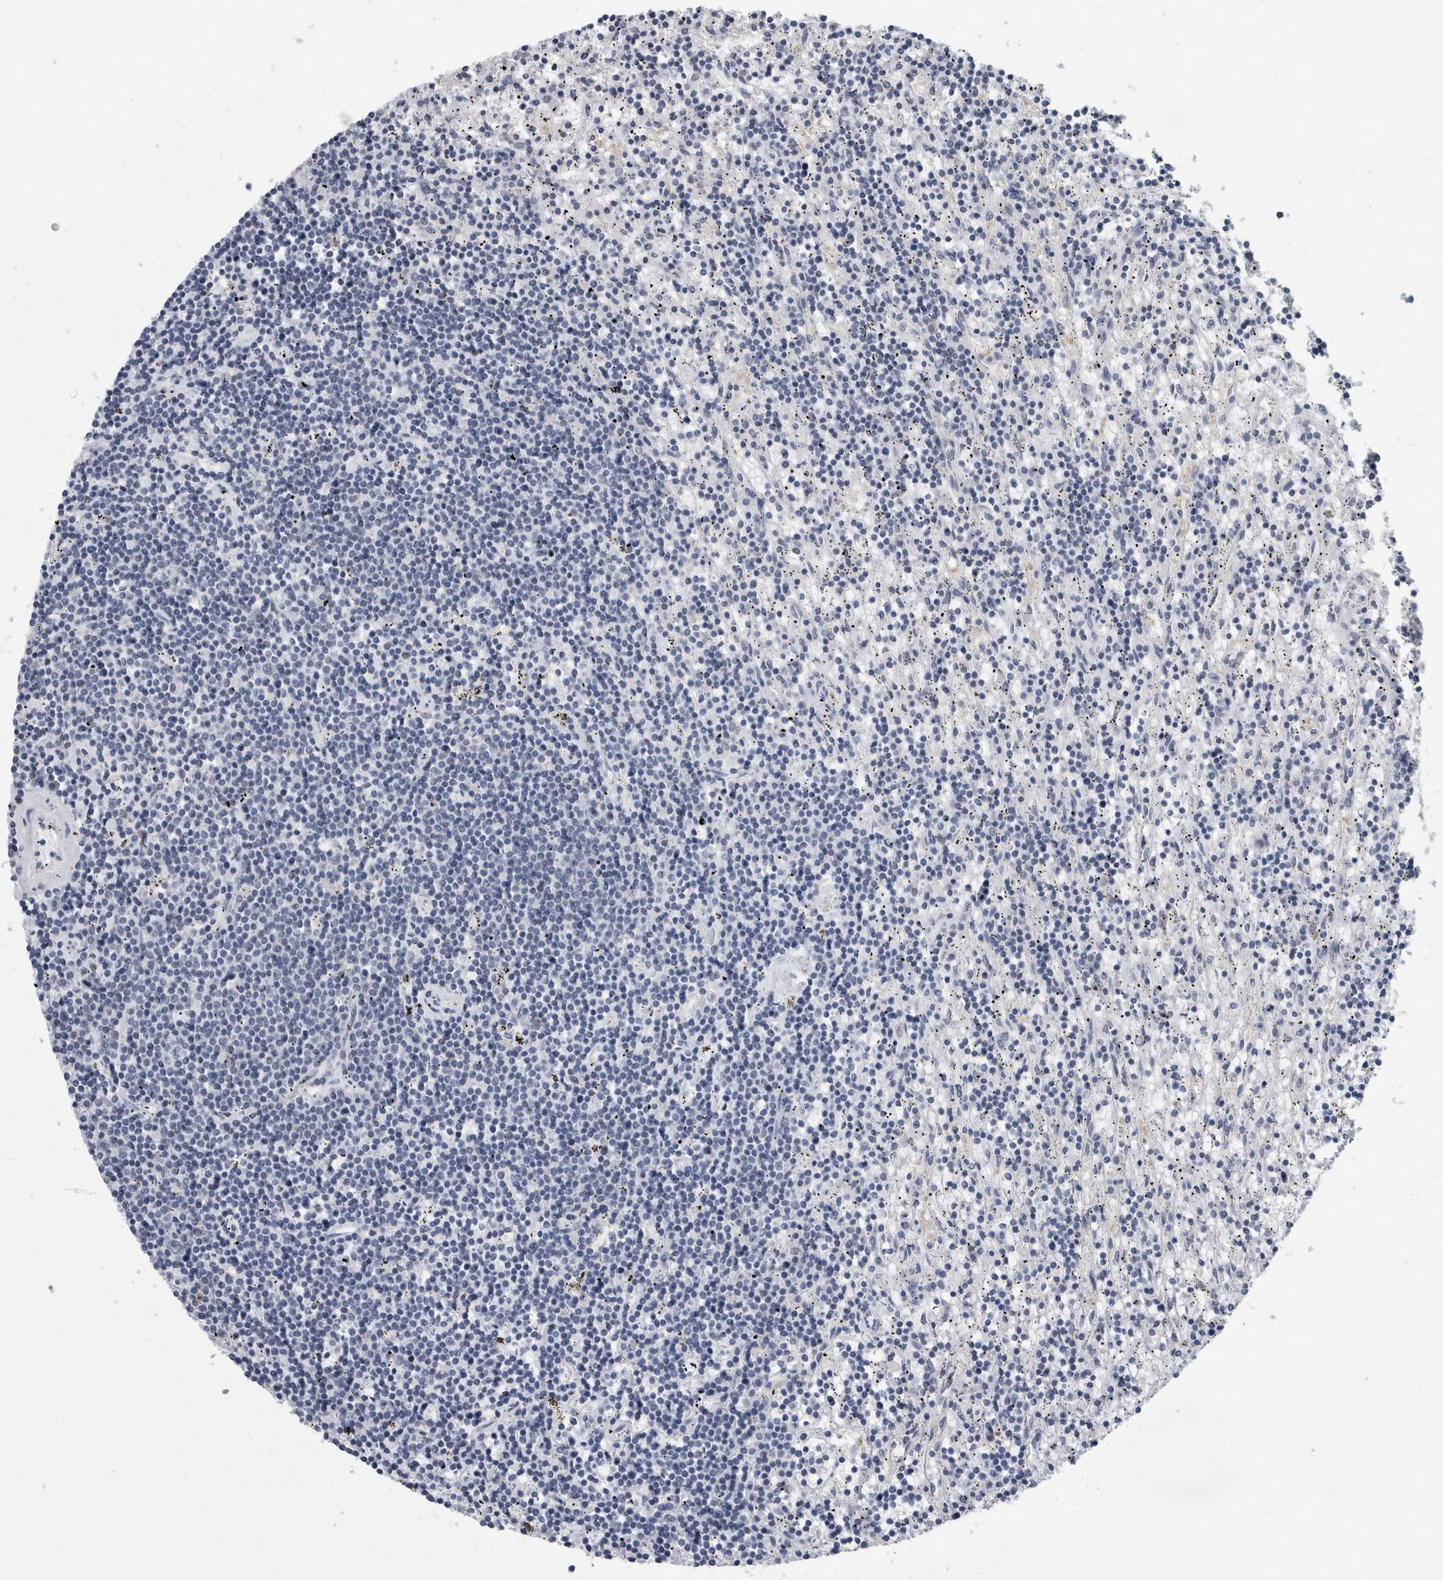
{"staining": {"intensity": "negative", "quantity": "none", "location": "none"}, "tissue": "lymphoma", "cell_type": "Tumor cells", "image_type": "cancer", "snomed": [{"axis": "morphology", "description": "Malignant lymphoma, non-Hodgkin's type, Low grade"}, {"axis": "topography", "description": "Spleen"}], "caption": "Tumor cells show no significant staining in lymphoma.", "gene": "FAM83H", "patient": {"sex": "male", "age": 76}}